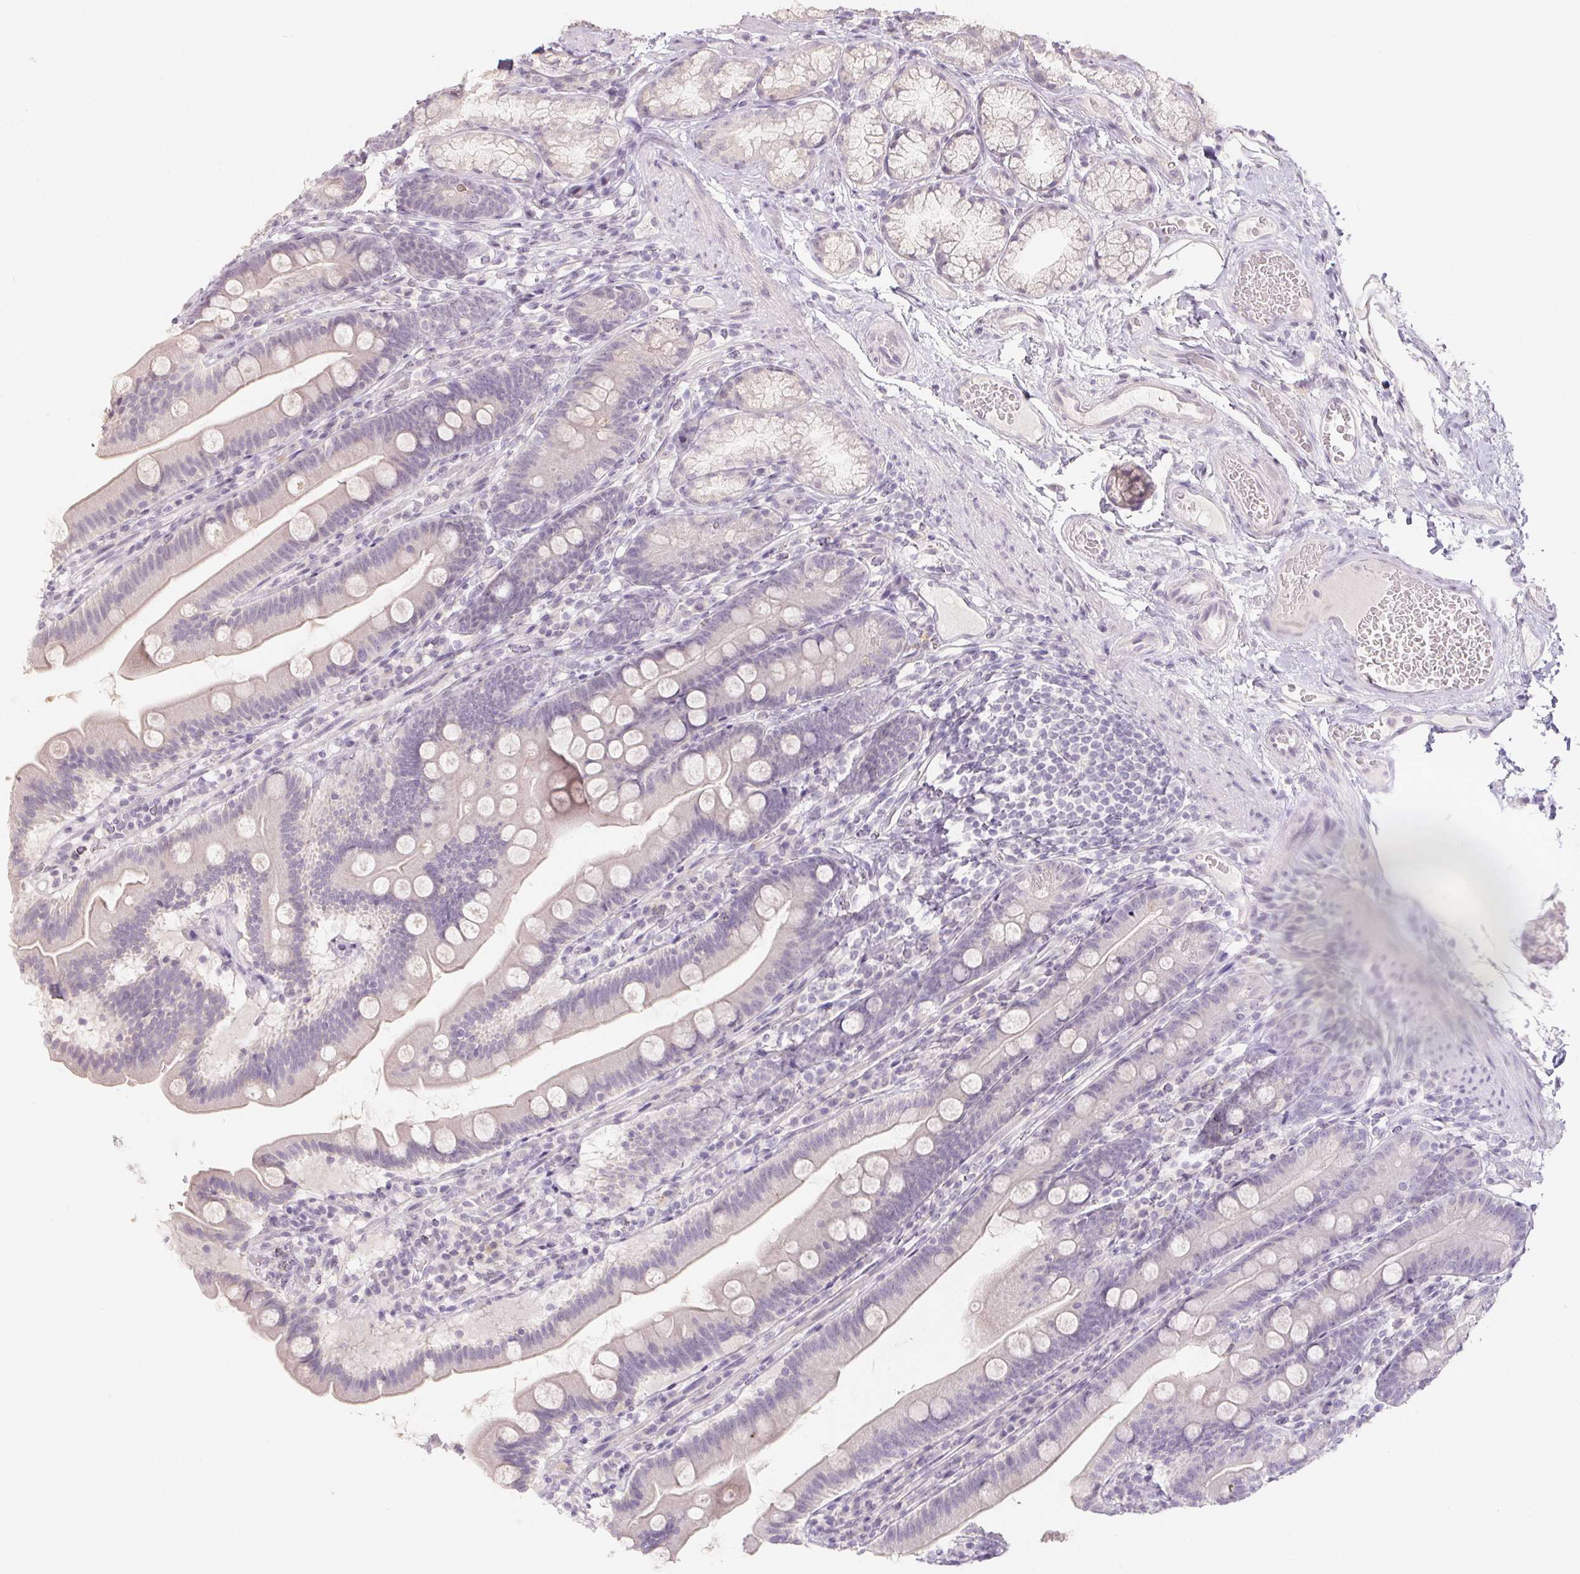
{"staining": {"intensity": "negative", "quantity": "none", "location": "none"}, "tissue": "duodenum", "cell_type": "Glandular cells", "image_type": "normal", "snomed": [{"axis": "morphology", "description": "Normal tissue, NOS"}, {"axis": "topography", "description": "Duodenum"}], "caption": "The histopathology image exhibits no staining of glandular cells in benign duodenum. The staining is performed using DAB (3,3'-diaminobenzidine) brown chromogen with nuclei counter-stained in using hematoxylin.", "gene": "PI3", "patient": {"sex": "female", "age": 67}}